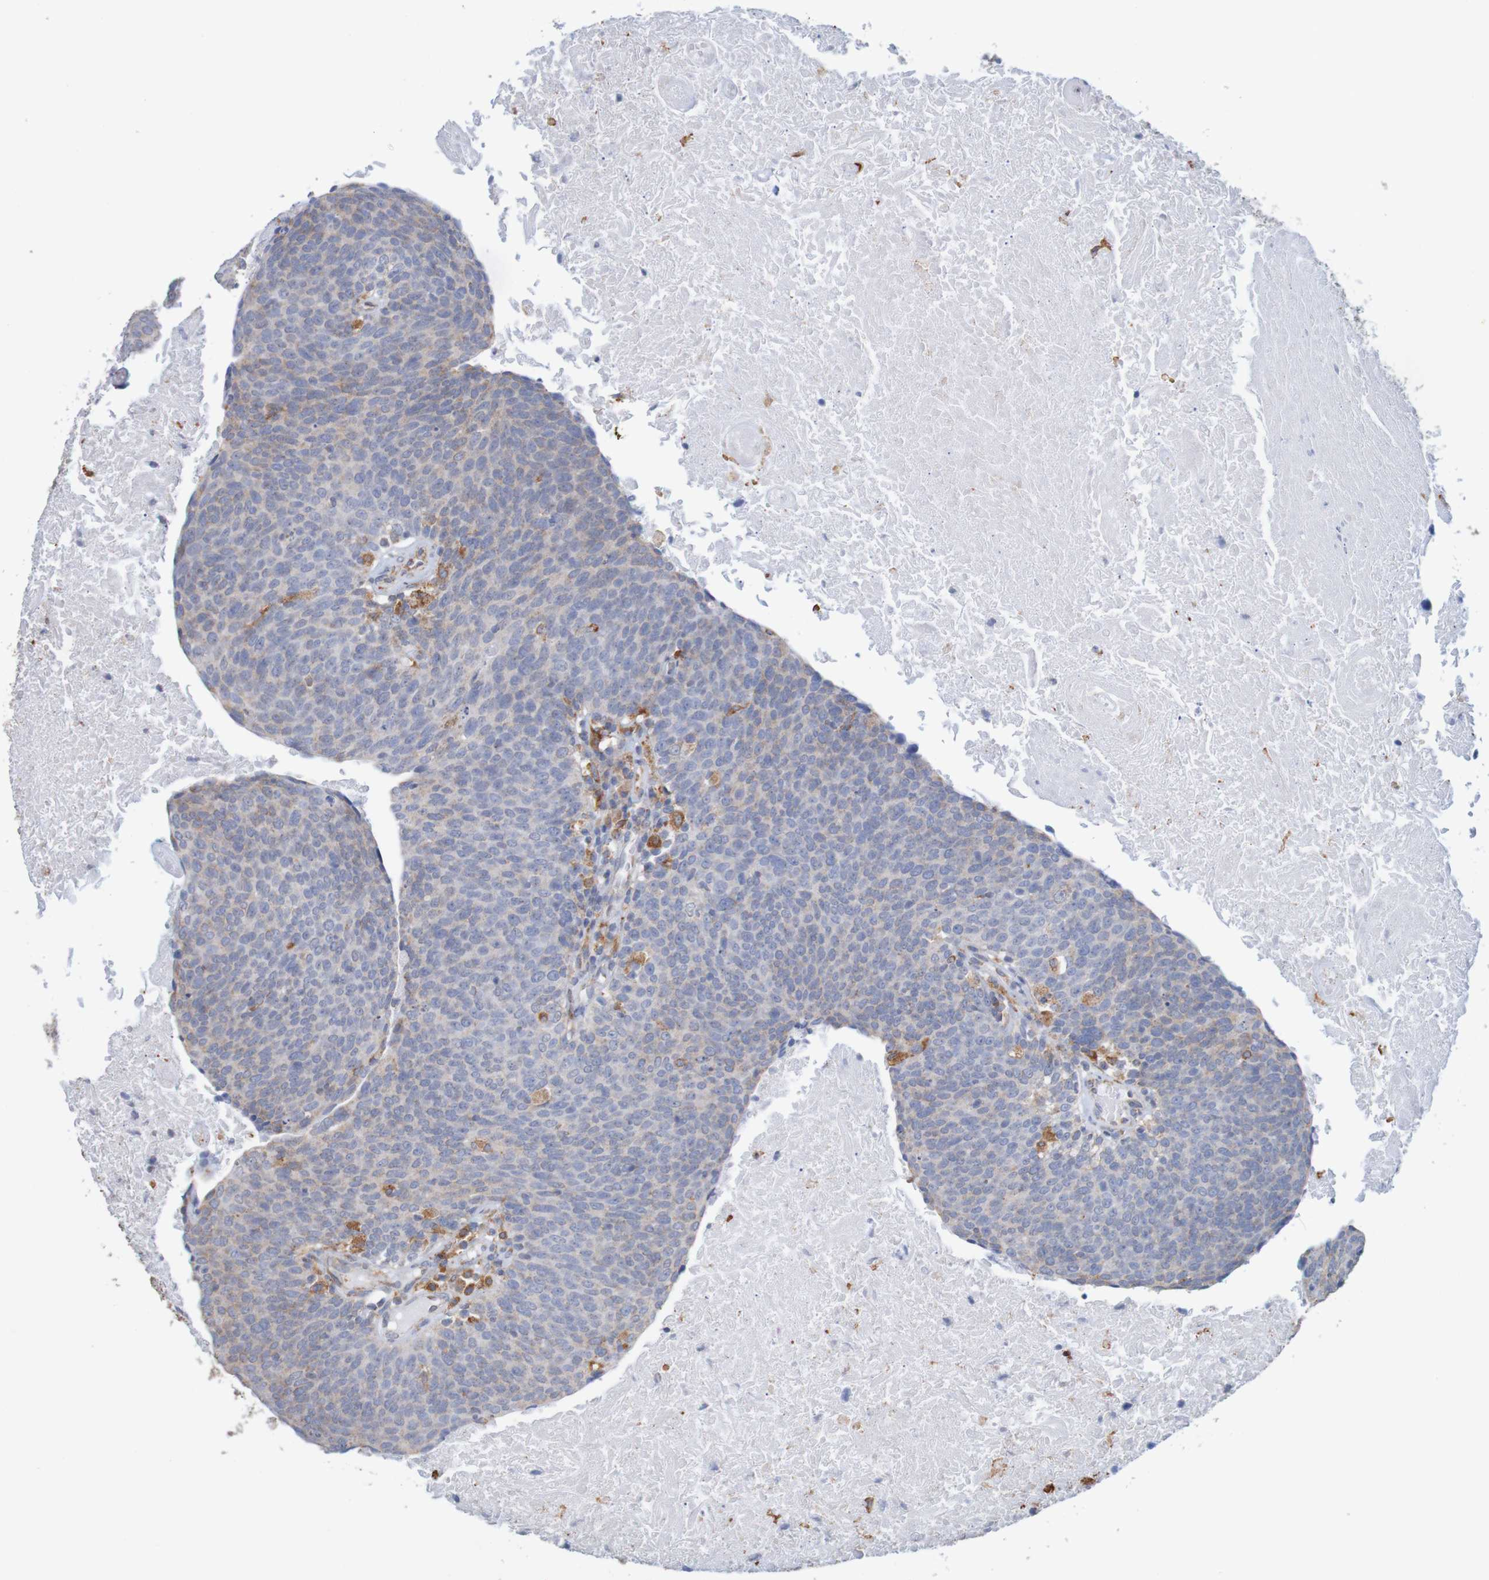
{"staining": {"intensity": "negative", "quantity": "none", "location": "none"}, "tissue": "head and neck cancer", "cell_type": "Tumor cells", "image_type": "cancer", "snomed": [{"axis": "morphology", "description": "Squamous cell carcinoma, NOS"}, {"axis": "morphology", "description": "Squamous cell carcinoma, metastatic, NOS"}, {"axis": "topography", "description": "Lymph node"}, {"axis": "topography", "description": "Head-Neck"}], "caption": "Immunohistochemistry (IHC) of human head and neck squamous cell carcinoma exhibits no staining in tumor cells.", "gene": "PDIA3", "patient": {"sex": "male", "age": 62}}